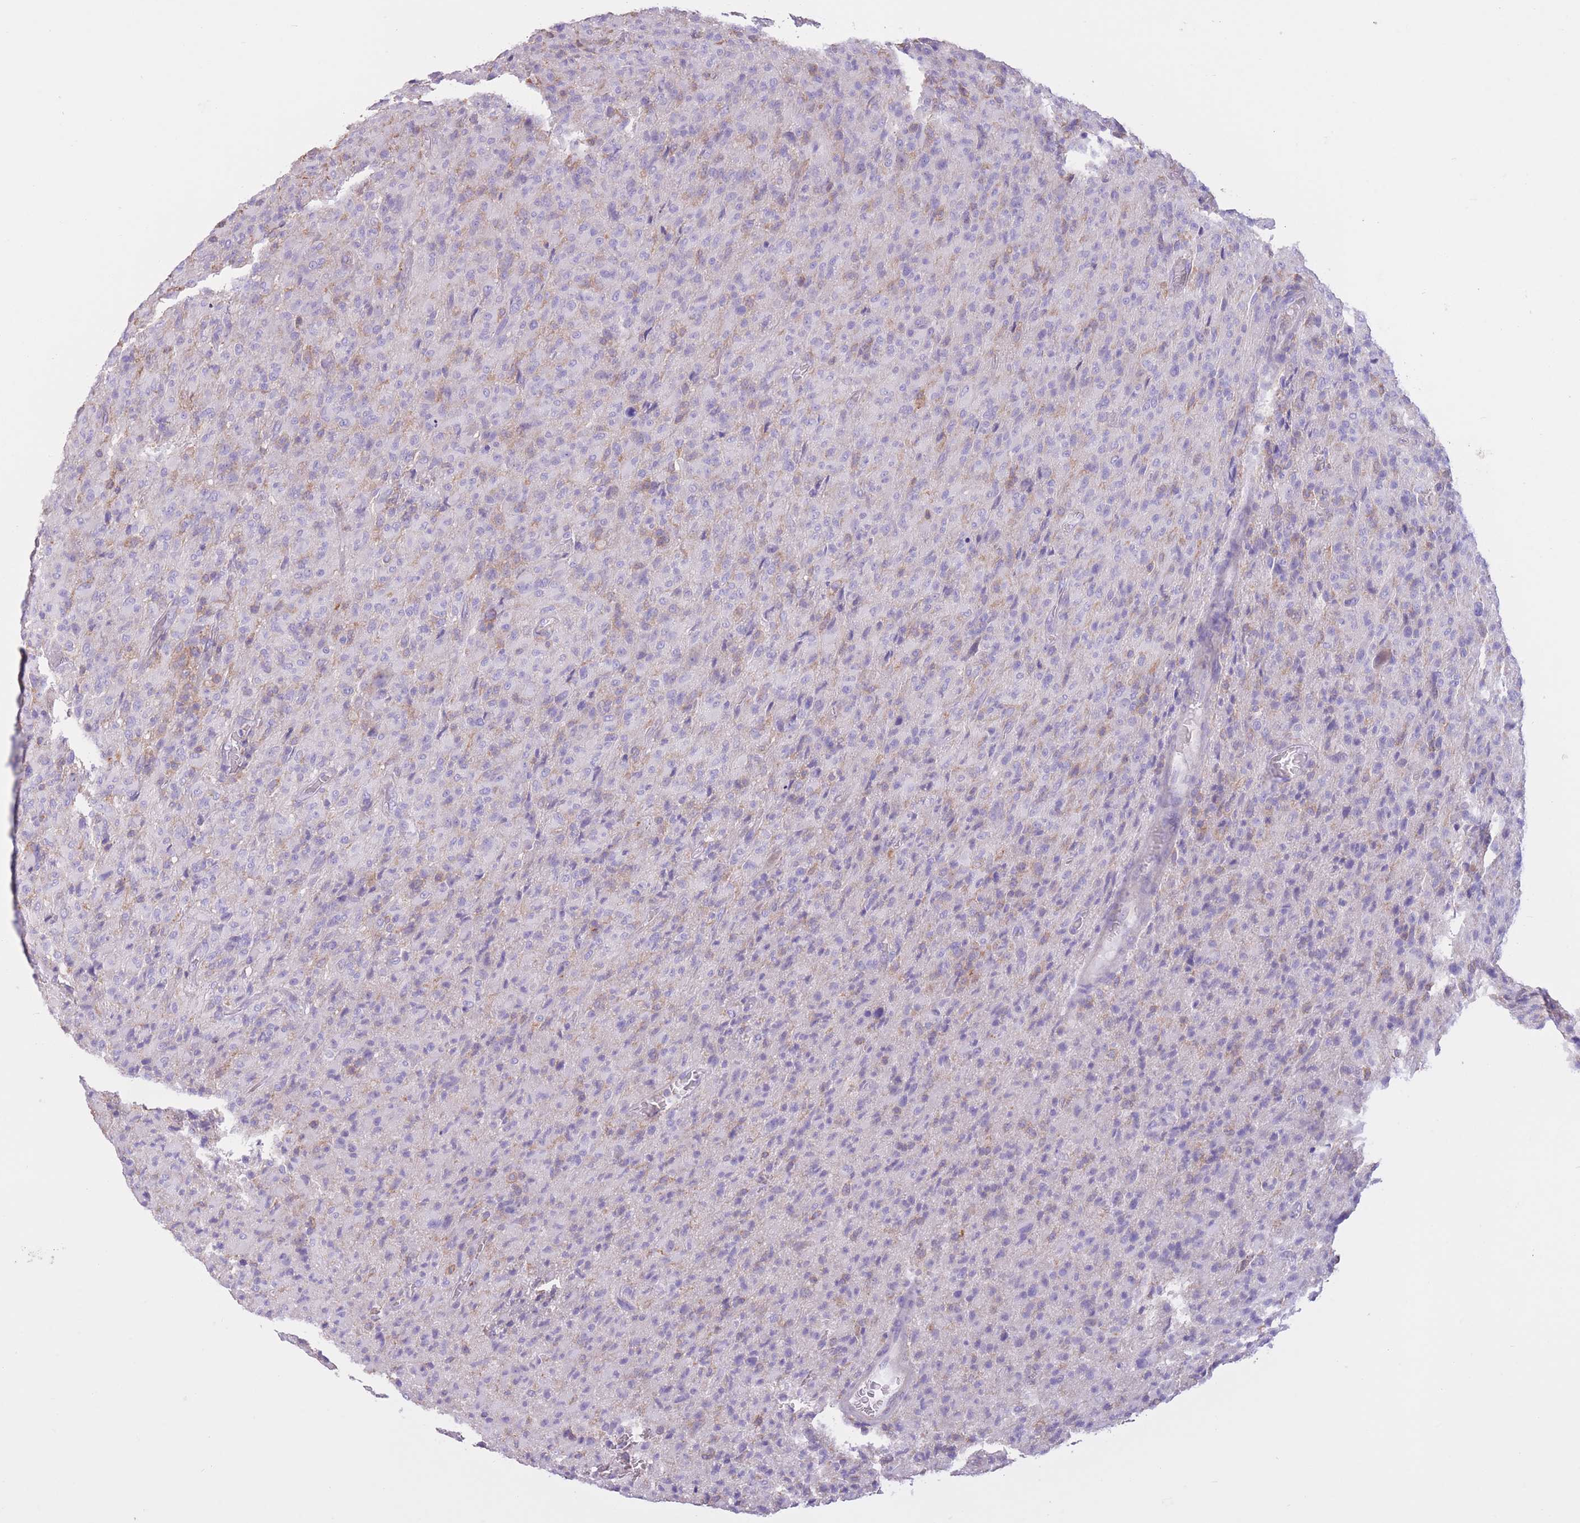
{"staining": {"intensity": "negative", "quantity": "none", "location": "none"}, "tissue": "glioma", "cell_type": "Tumor cells", "image_type": "cancer", "snomed": [{"axis": "morphology", "description": "Glioma, malignant, High grade"}, {"axis": "topography", "description": "Brain"}], "caption": "Photomicrograph shows no protein staining in tumor cells of malignant glioma (high-grade) tissue.", "gene": "PDHA1", "patient": {"sex": "female", "age": 57}}